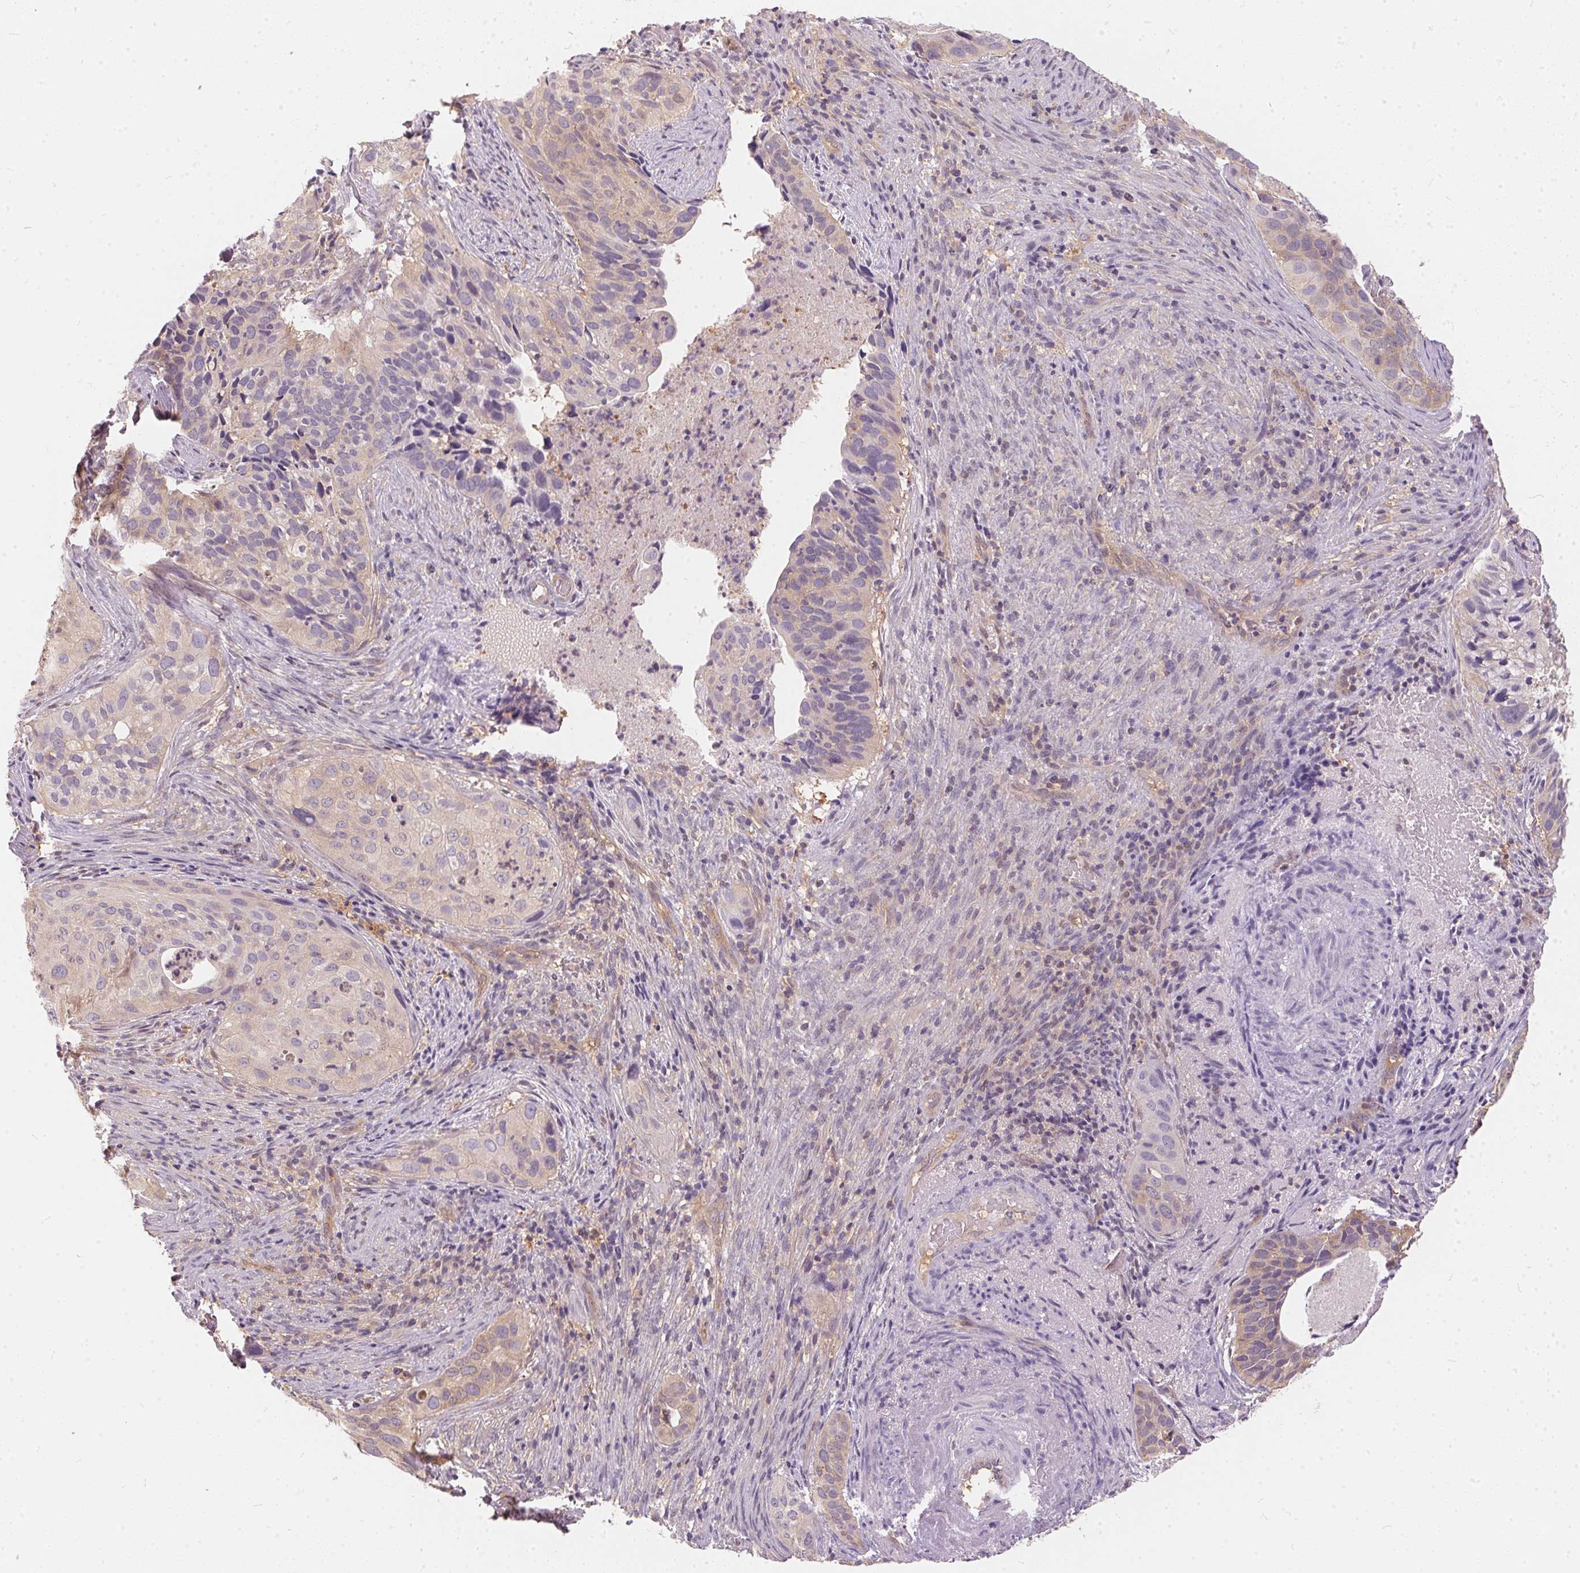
{"staining": {"intensity": "weak", "quantity": "25%-75%", "location": "cytoplasmic/membranous"}, "tissue": "cervical cancer", "cell_type": "Tumor cells", "image_type": "cancer", "snomed": [{"axis": "morphology", "description": "Squamous cell carcinoma, NOS"}, {"axis": "topography", "description": "Cervix"}], "caption": "Immunohistochemical staining of cervical cancer exhibits low levels of weak cytoplasmic/membranous protein expression in approximately 25%-75% of tumor cells. (DAB (3,3'-diaminobenzidine) IHC with brightfield microscopy, high magnification).", "gene": "BLMH", "patient": {"sex": "female", "age": 38}}